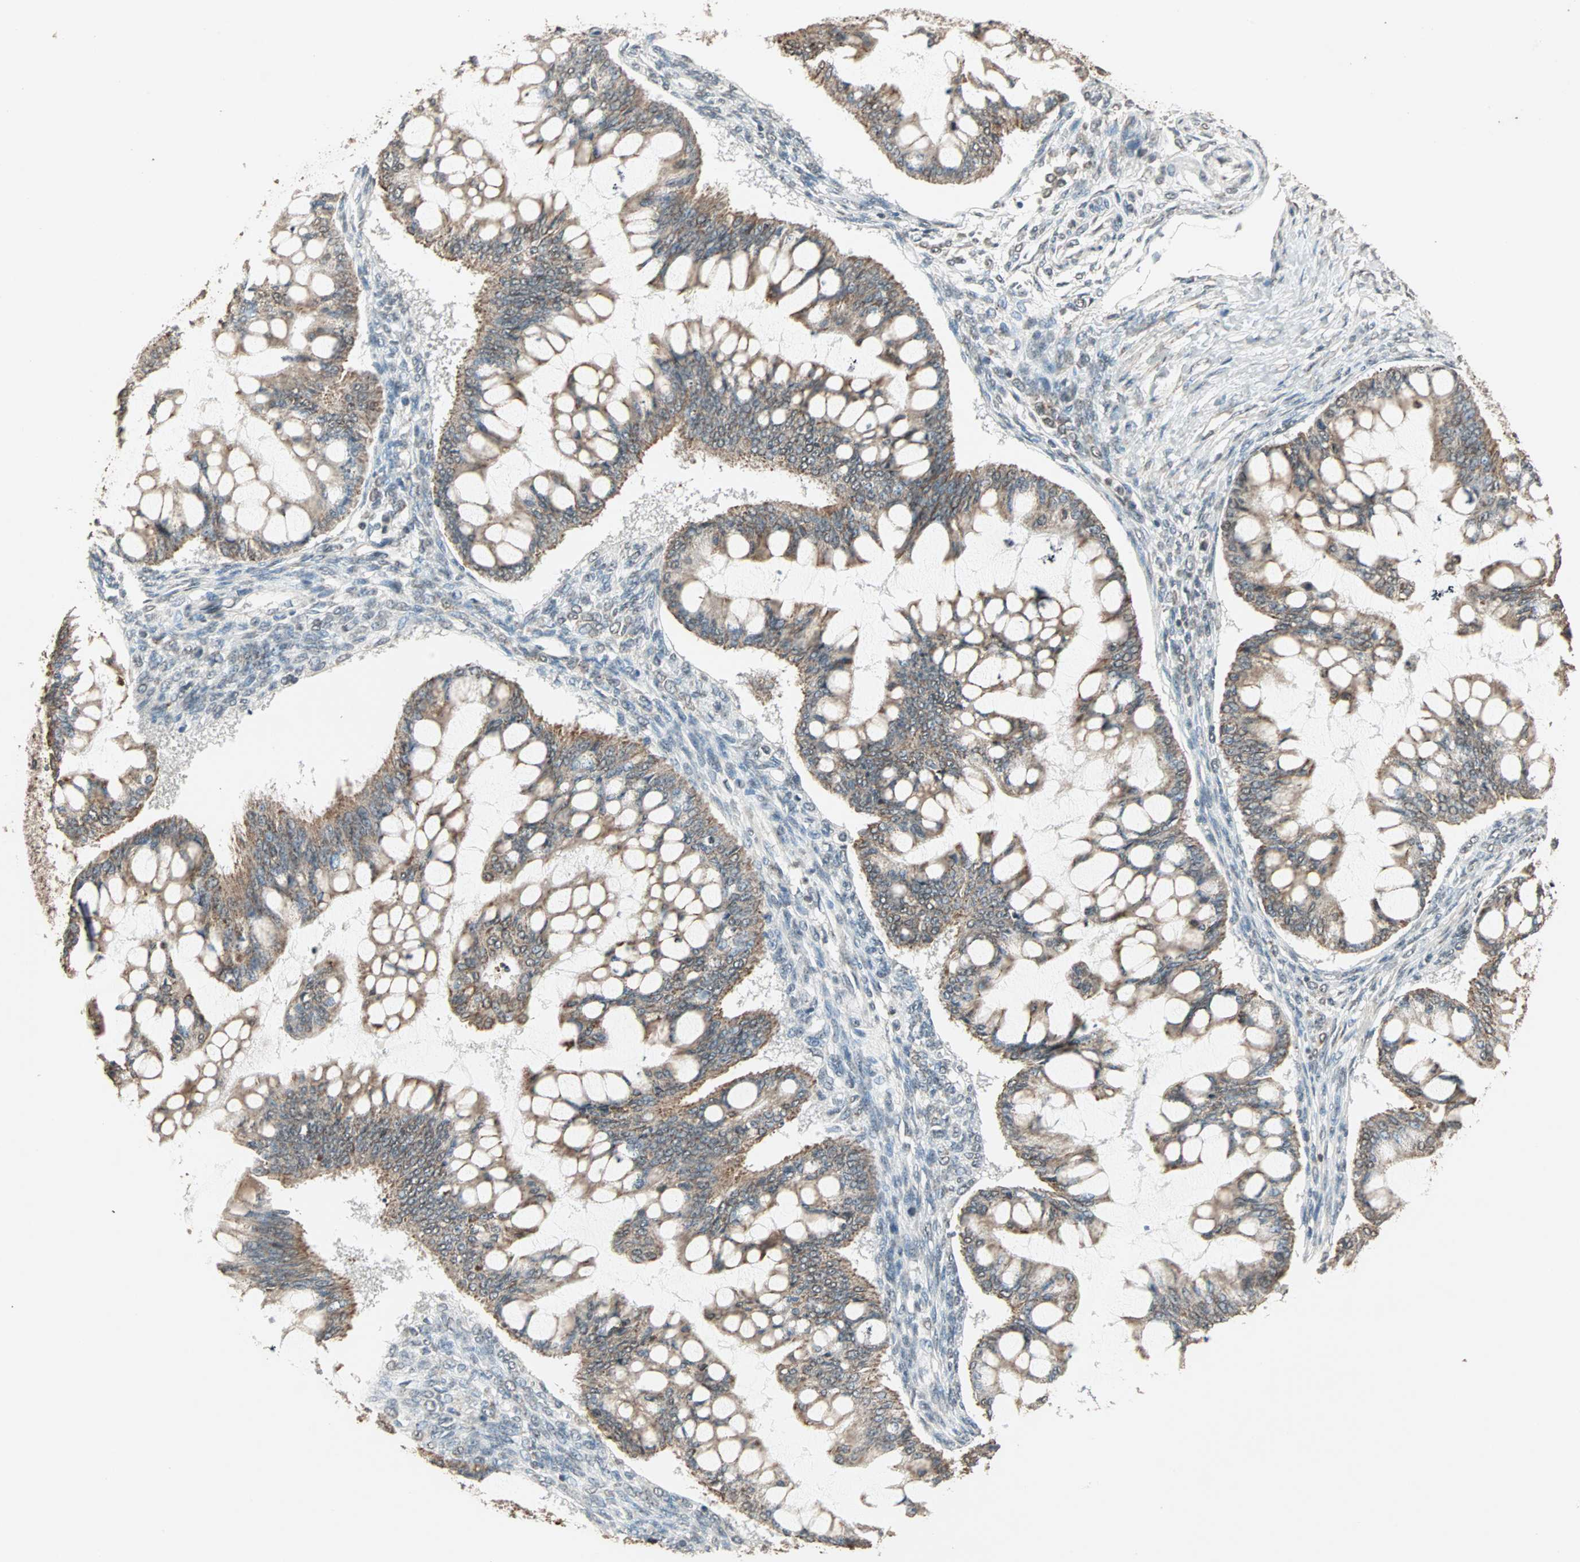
{"staining": {"intensity": "moderate", "quantity": ">75%", "location": "cytoplasmic/membranous"}, "tissue": "ovarian cancer", "cell_type": "Tumor cells", "image_type": "cancer", "snomed": [{"axis": "morphology", "description": "Cystadenocarcinoma, mucinous, NOS"}, {"axis": "topography", "description": "Ovary"}], "caption": "Mucinous cystadenocarcinoma (ovarian) stained with a protein marker shows moderate staining in tumor cells.", "gene": "PRELID1", "patient": {"sex": "female", "age": 73}}